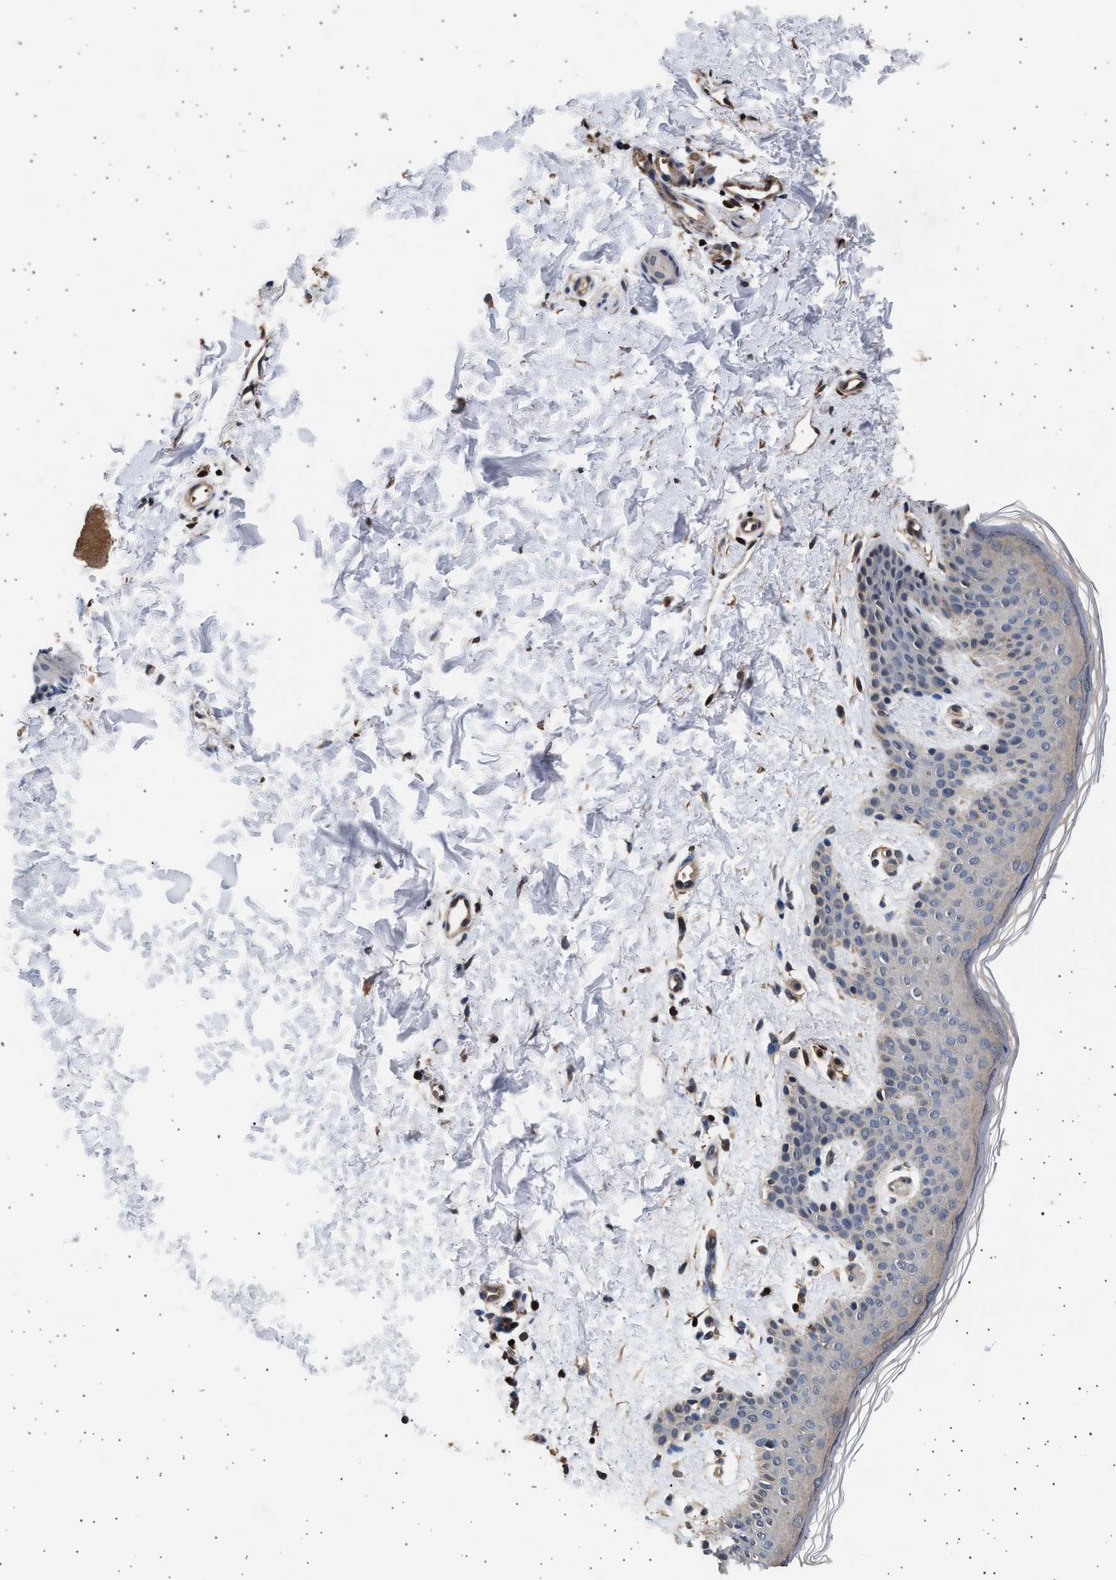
{"staining": {"intensity": "weak", "quantity": "25%-75%", "location": "cytoplasmic/membranous"}, "tissue": "skin", "cell_type": "Fibroblasts", "image_type": "normal", "snomed": [{"axis": "morphology", "description": "Normal tissue, NOS"}, {"axis": "topography", "description": "Skin"}], "caption": "Immunohistochemical staining of benign skin reveals 25%-75% levels of weak cytoplasmic/membranous protein expression in approximately 25%-75% of fibroblasts.", "gene": "GRAP2", "patient": {"sex": "male", "age": 40}}